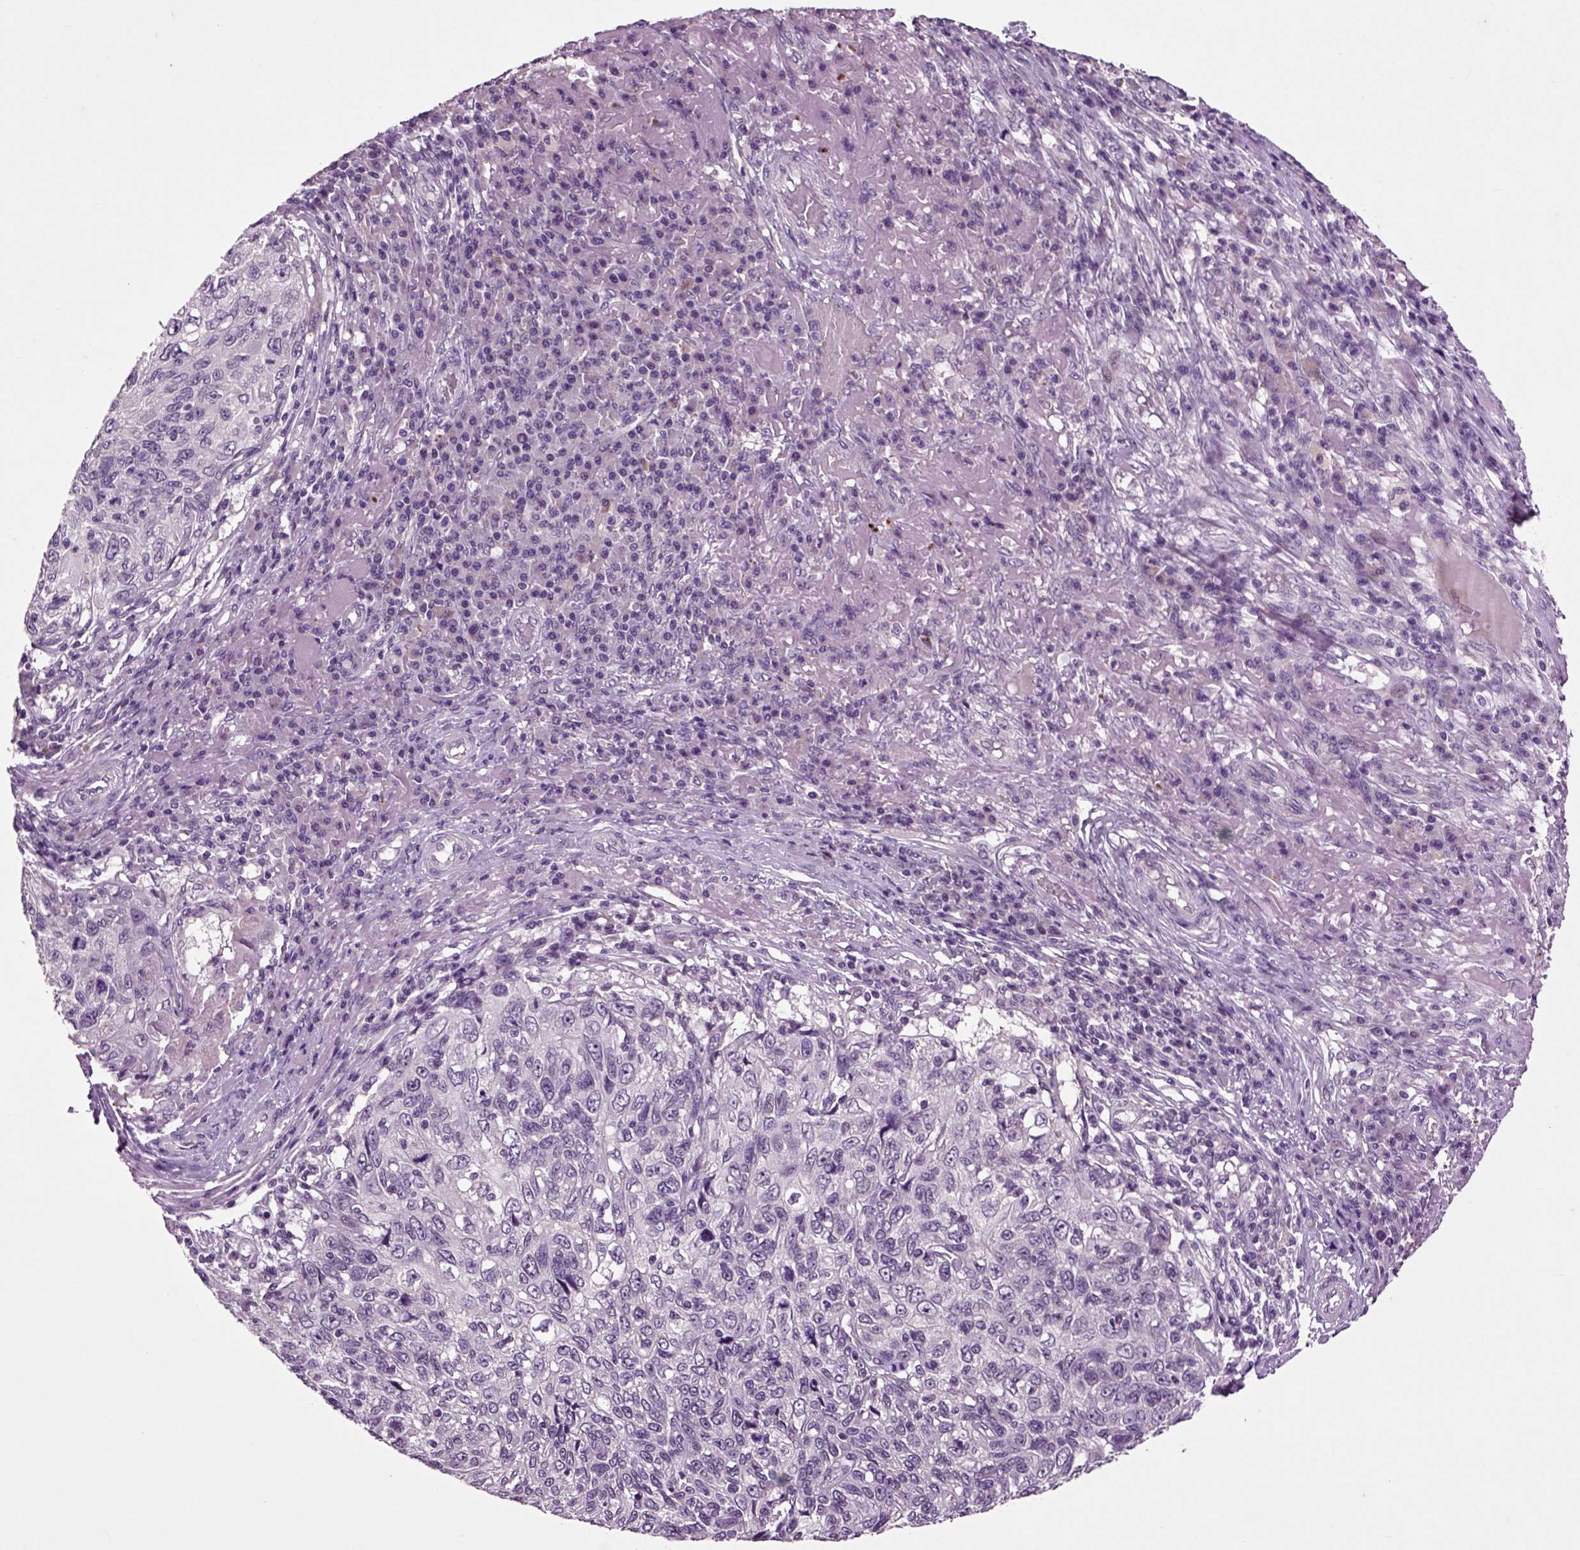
{"staining": {"intensity": "negative", "quantity": "none", "location": "none"}, "tissue": "skin cancer", "cell_type": "Tumor cells", "image_type": "cancer", "snomed": [{"axis": "morphology", "description": "Squamous cell carcinoma, NOS"}, {"axis": "topography", "description": "Skin"}], "caption": "Image shows no protein positivity in tumor cells of skin squamous cell carcinoma tissue.", "gene": "CRHR1", "patient": {"sex": "male", "age": 92}}